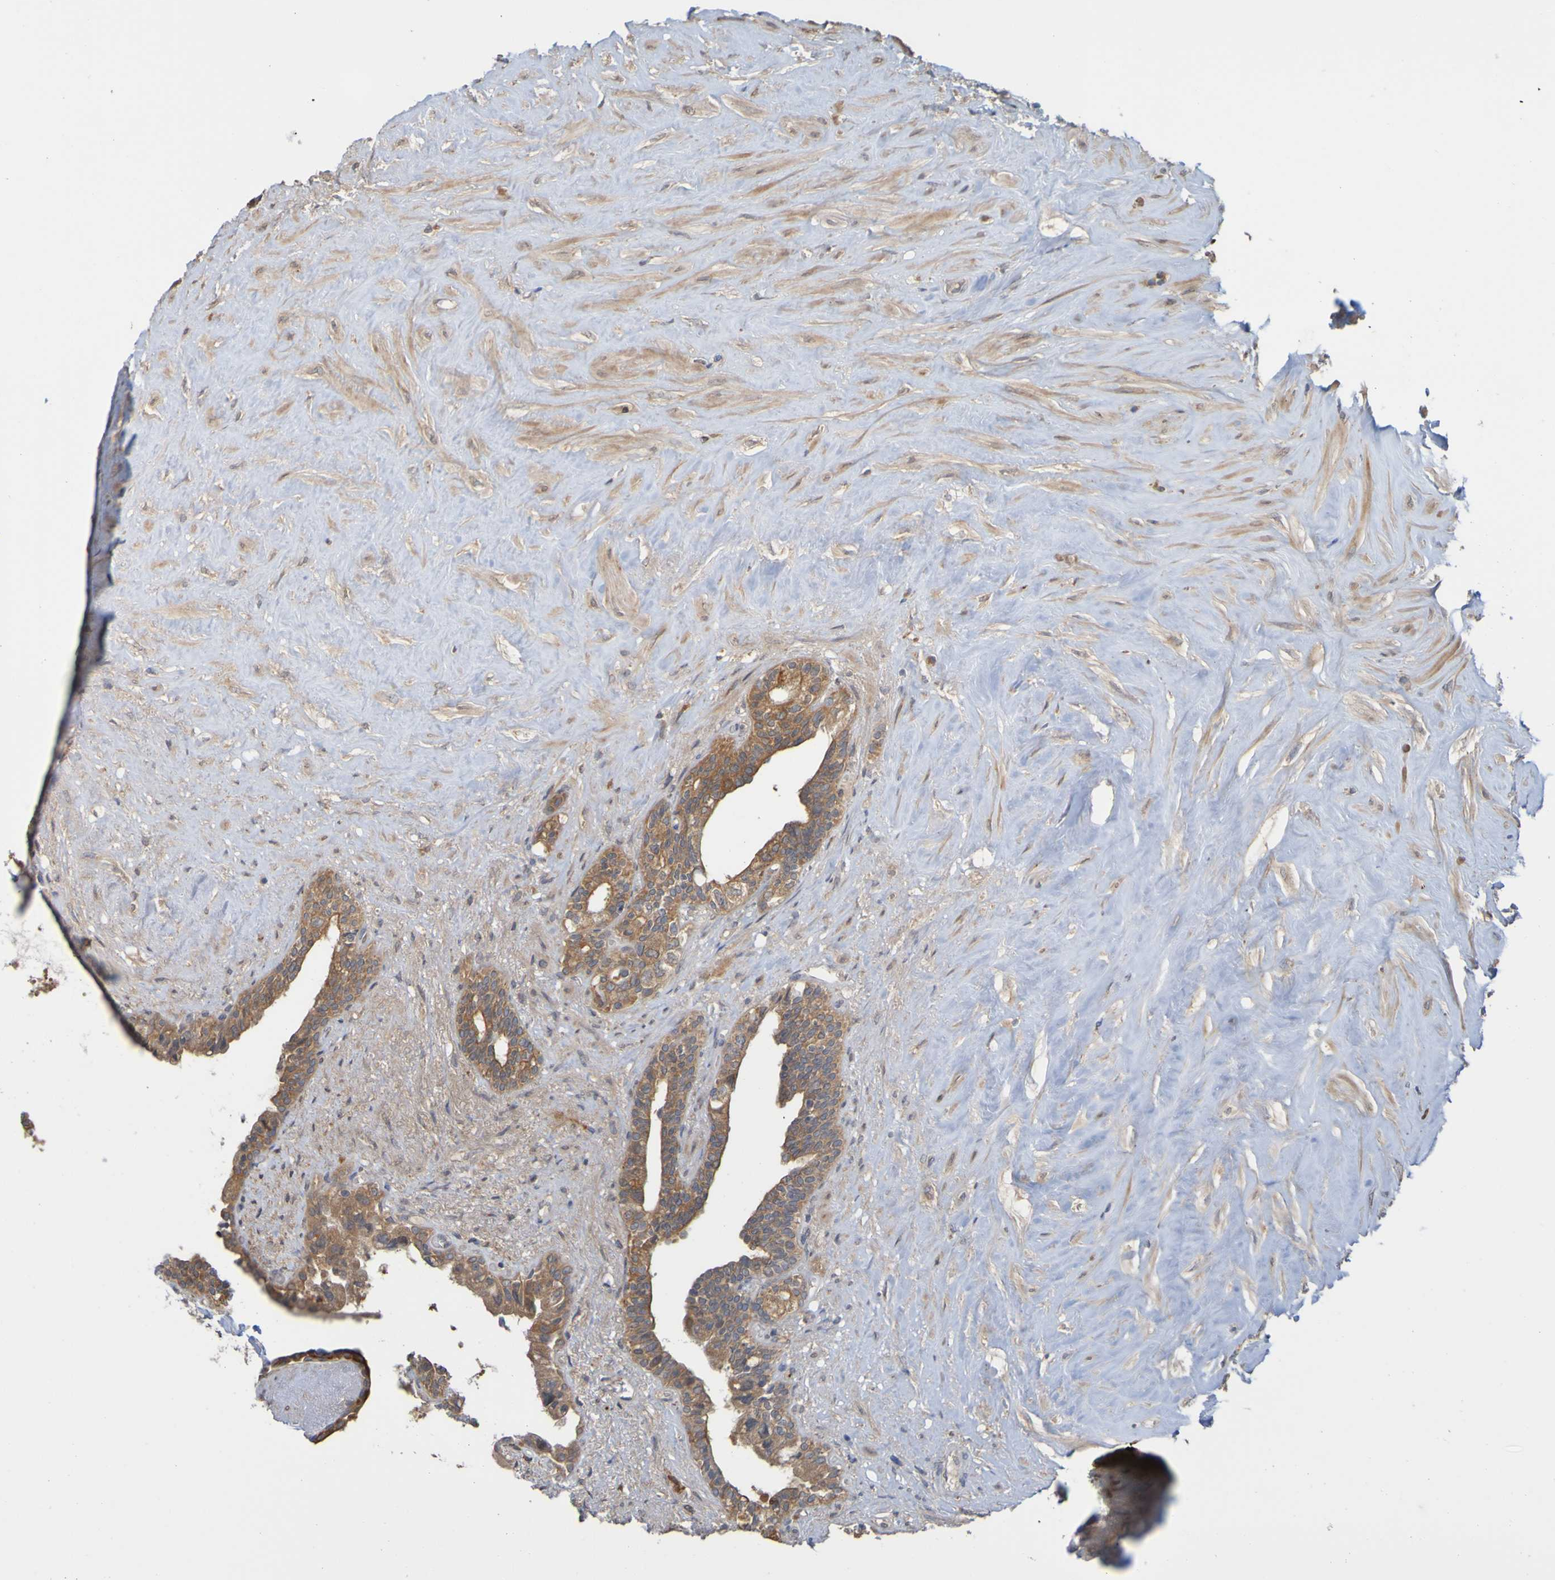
{"staining": {"intensity": "moderate", "quantity": ">75%", "location": "cytoplasmic/membranous"}, "tissue": "seminal vesicle", "cell_type": "Glandular cells", "image_type": "normal", "snomed": [{"axis": "morphology", "description": "Normal tissue, NOS"}, {"axis": "topography", "description": "Seminal veicle"}], "caption": "DAB immunohistochemical staining of benign seminal vesicle demonstrates moderate cytoplasmic/membranous protein staining in approximately >75% of glandular cells.", "gene": "NAV2", "patient": {"sex": "male", "age": 63}}